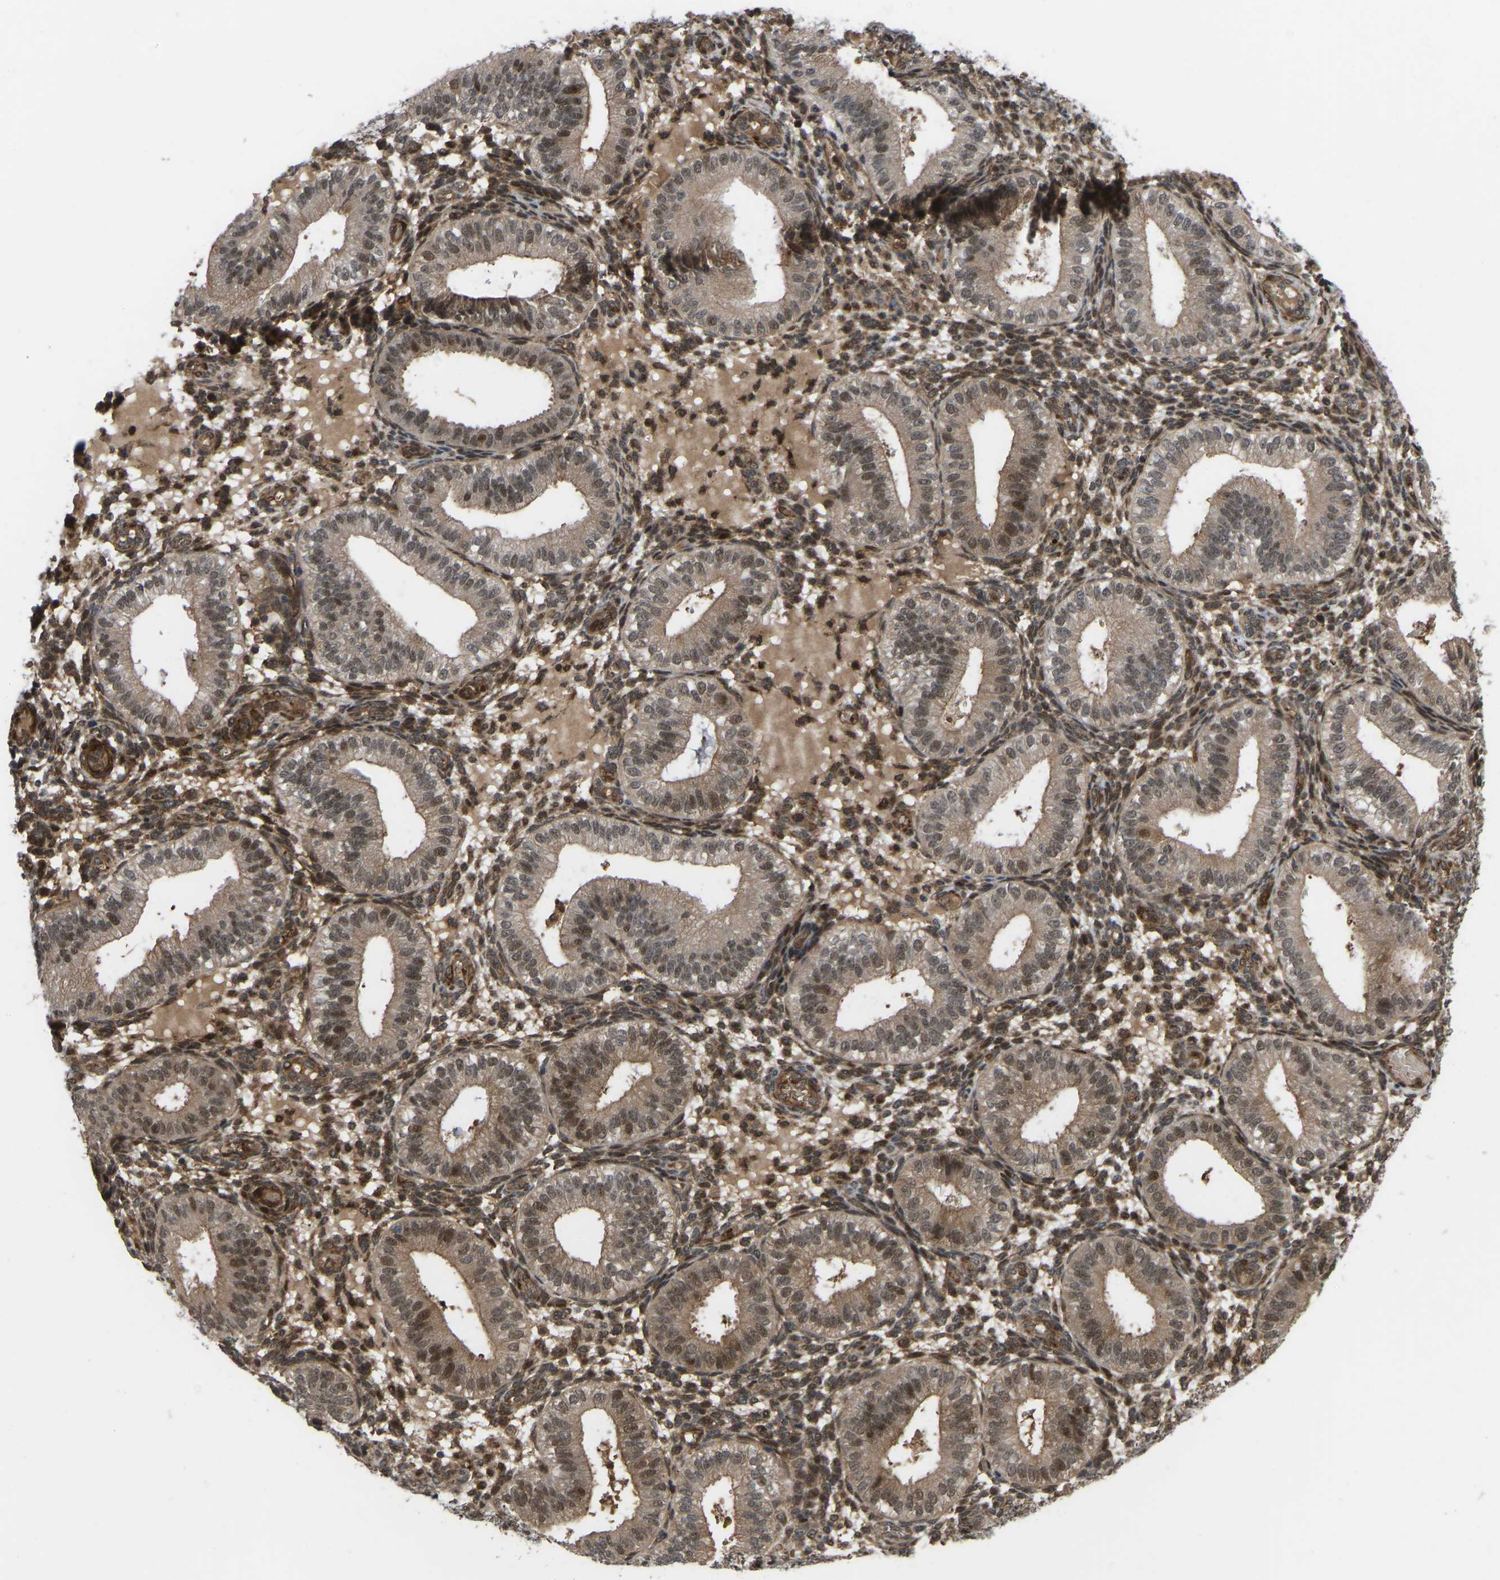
{"staining": {"intensity": "moderate", "quantity": ">75%", "location": "cytoplasmic/membranous,nuclear"}, "tissue": "endometrium", "cell_type": "Cells in endometrial stroma", "image_type": "normal", "snomed": [{"axis": "morphology", "description": "Normal tissue, NOS"}, {"axis": "topography", "description": "Endometrium"}], "caption": "High-magnification brightfield microscopy of normal endometrium stained with DAB (3,3'-diaminobenzidine) (brown) and counterstained with hematoxylin (blue). cells in endometrial stroma exhibit moderate cytoplasmic/membranous,nuclear positivity is identified in approximately>75% of cells. The staining was performed using DAB (3,3'-diaminobenzidine), with brown indicating positive protein expression. Nuclei are stained blue with hematoxylin.", "gene": "CYP7B1", "patient": {"sex": "female", "age": 39}}